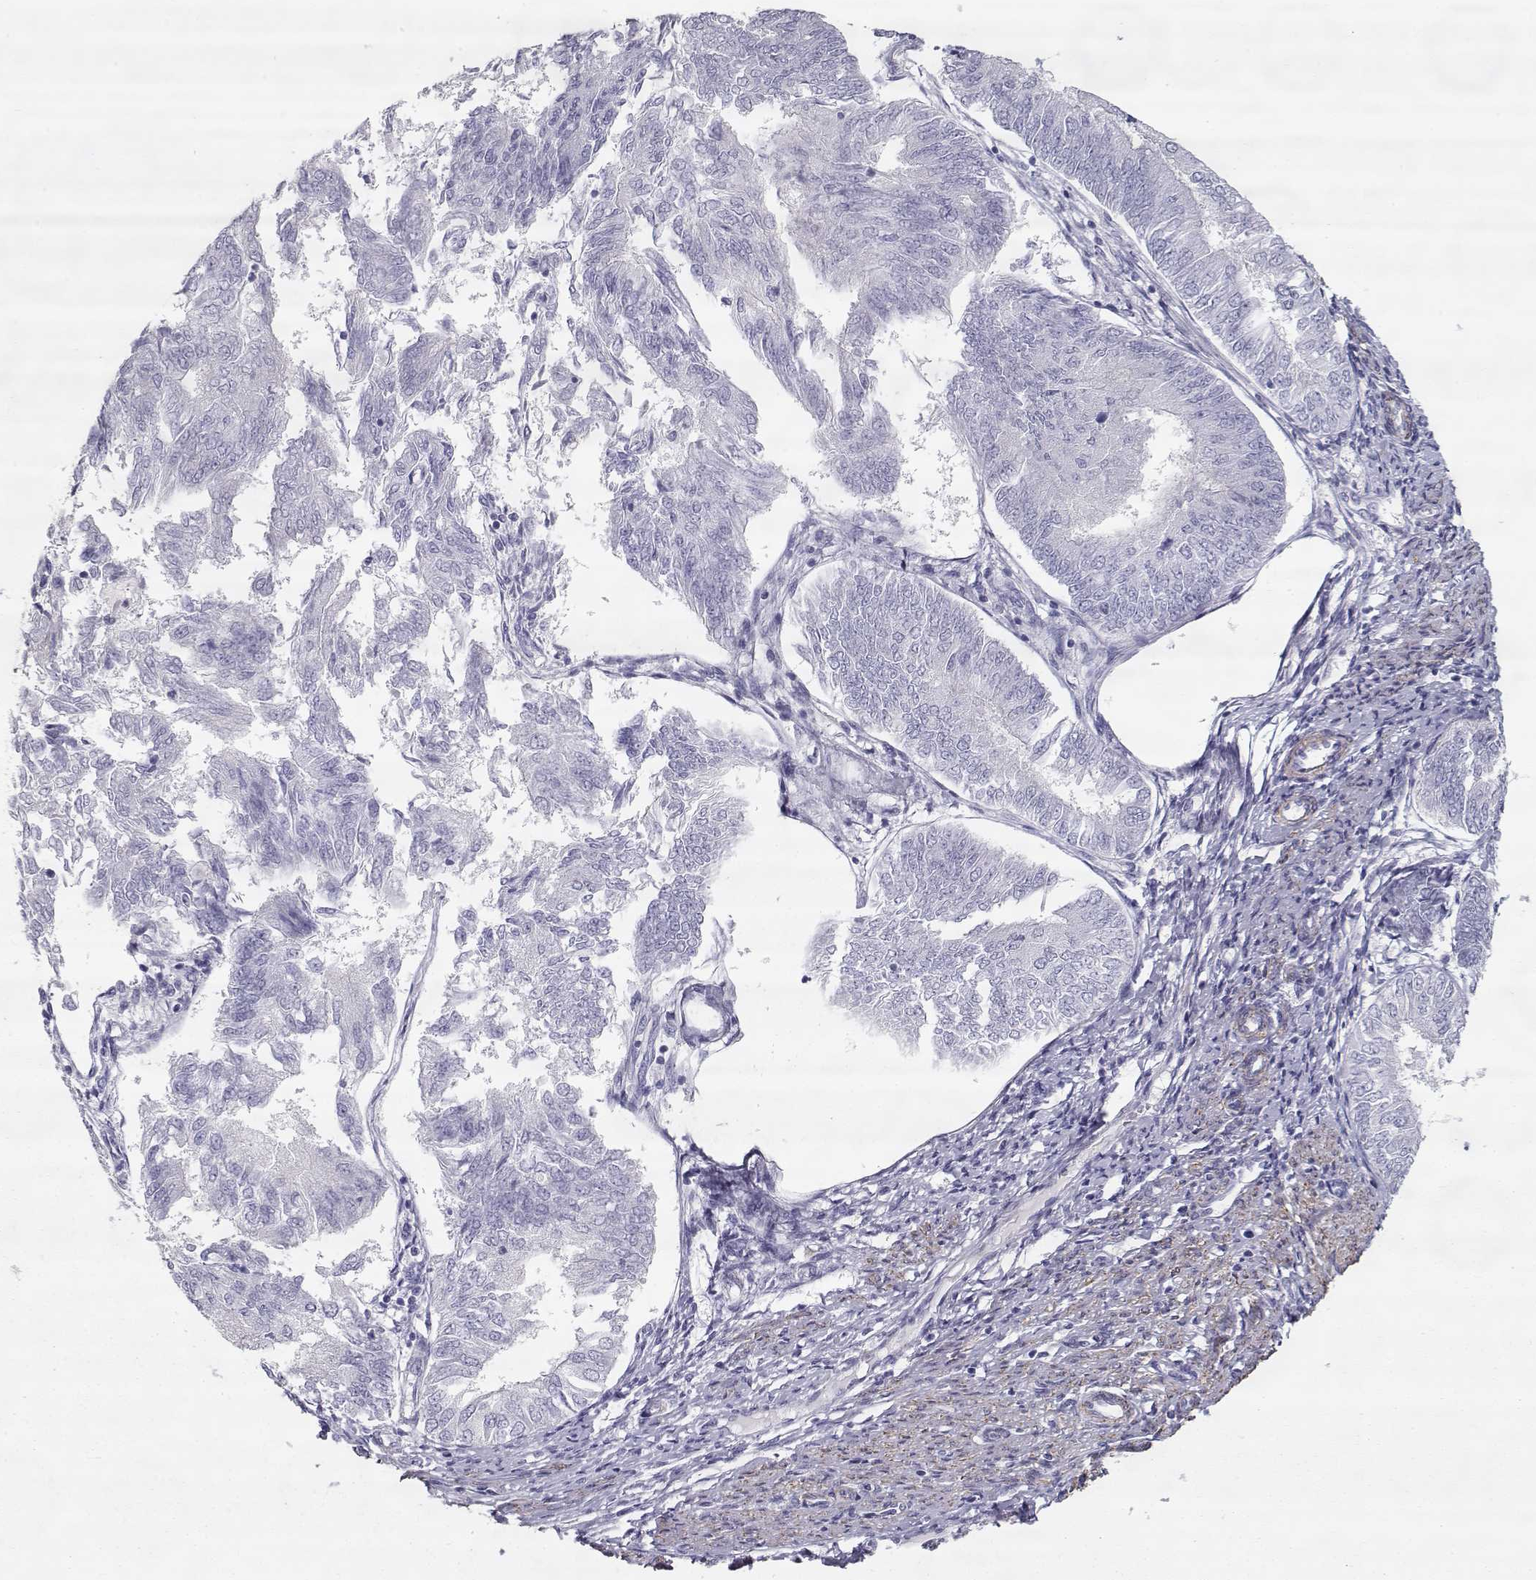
{"staining": {"intensity": "negative", "quantity": "none", "location": "none"}, "tissue": "endometrial cancer", "cell_type": "Tumor cells", "image_type": "cancer", "snomed": [{"axis": "morphology", "description": "Adenocarcinoma, NOS"}, {"axis": "topography", "description": "Endometrium"}], "caption": "DAB immunohistochemical staining of endometrial adenocarcinoma displays no significant expression in tumor cells. (DAB (3,3'-diaminobenzidine) IHC with hematoxylin counter stain).", "gene": "SLITRK3", "patient": {"sex": "female", "age": 58}}